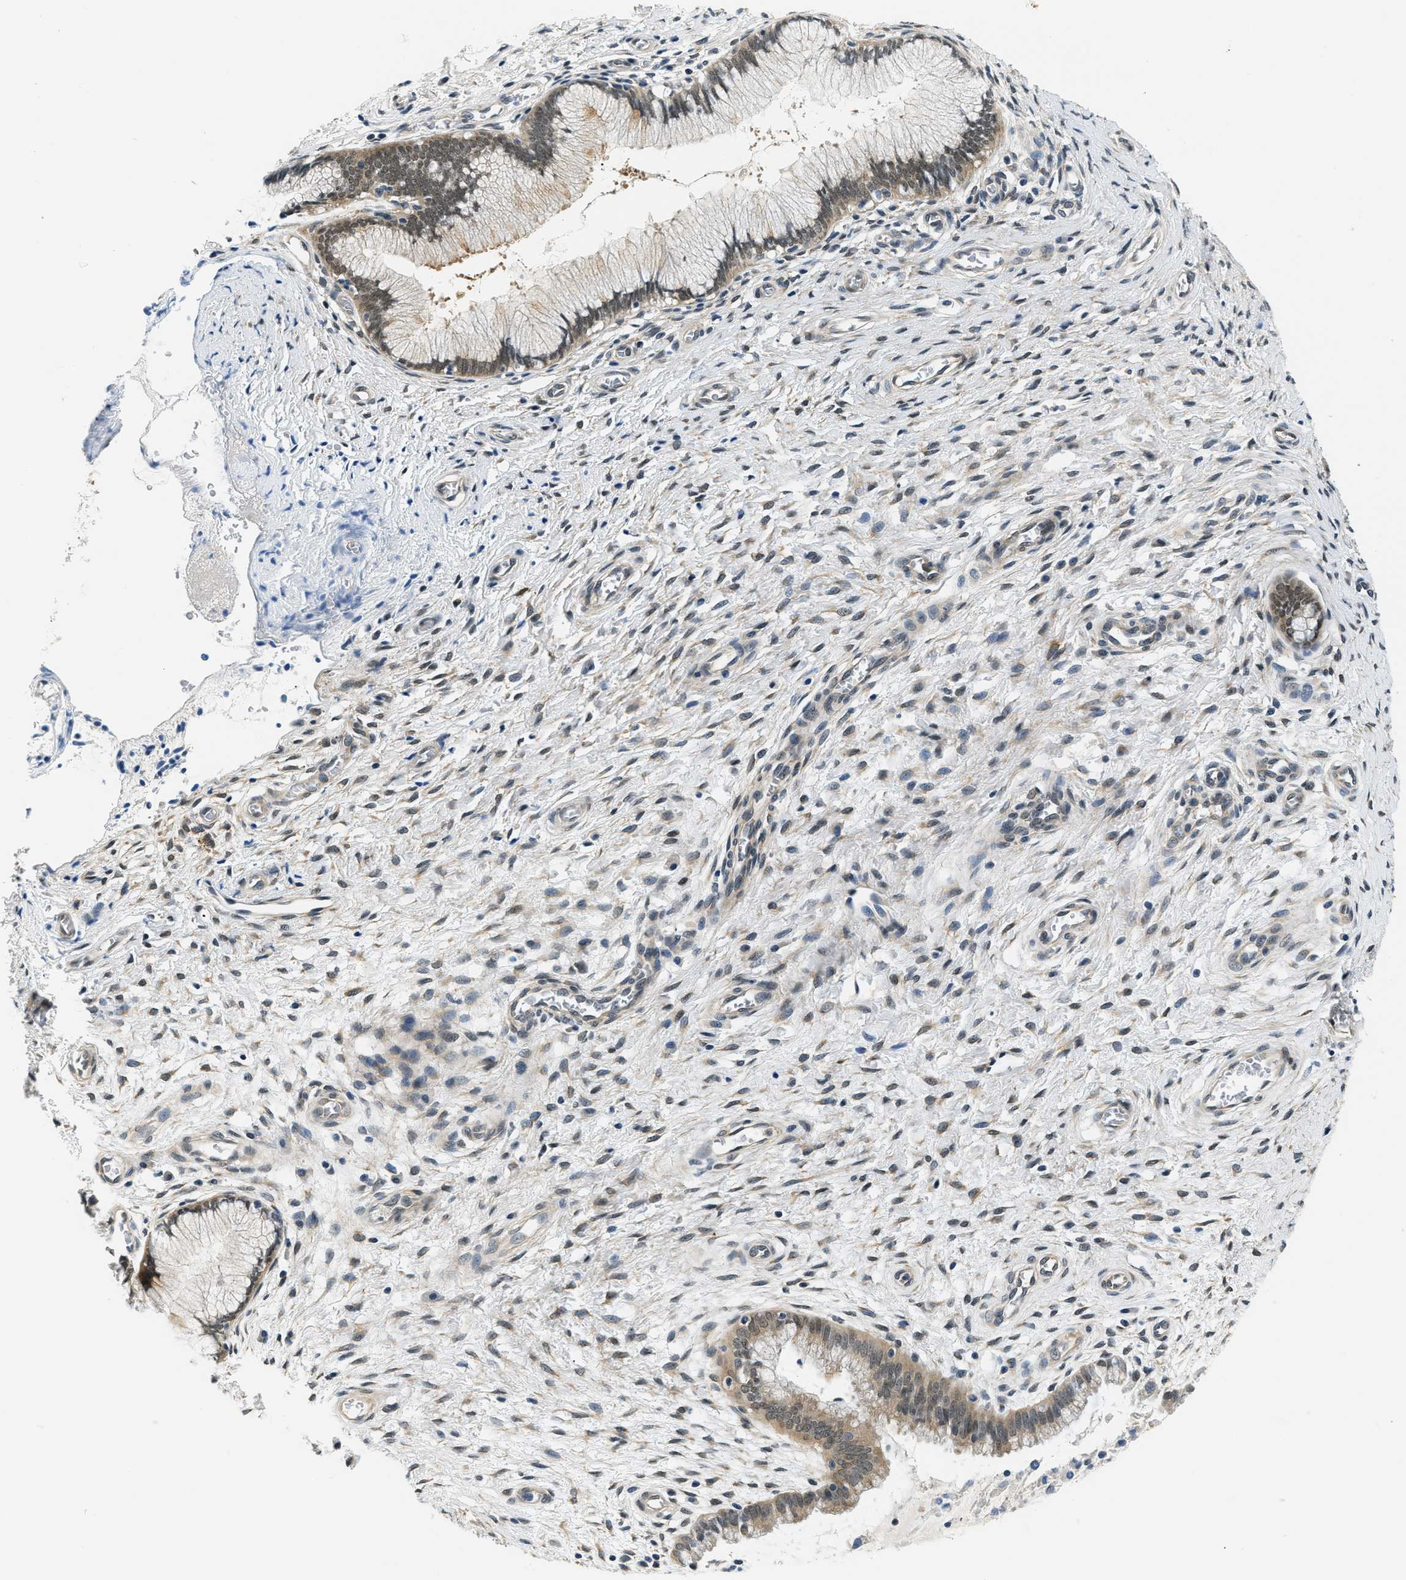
{"staining": {"intensity": "moderate", "quantity": ">75%", "location": "cytoplasmic/membranous"}, "tissue": "cervix", "cell_type": "Glandular cells", "image_type": "normal", "snomed": [{"axis": "morphology", "description": "Normal tissue, NOS"}, {"axis": "topography", "description": "Cervix"}], "caption": "IHC photomicrograph of benign cervix stained for a protein (brown), which reveals medium levels of moderate cytoplasmic/membranous expression in approximately >75% of glandular cells.", "gene": "SMAD4", "patient": {"sex": "female", "age": 55}}